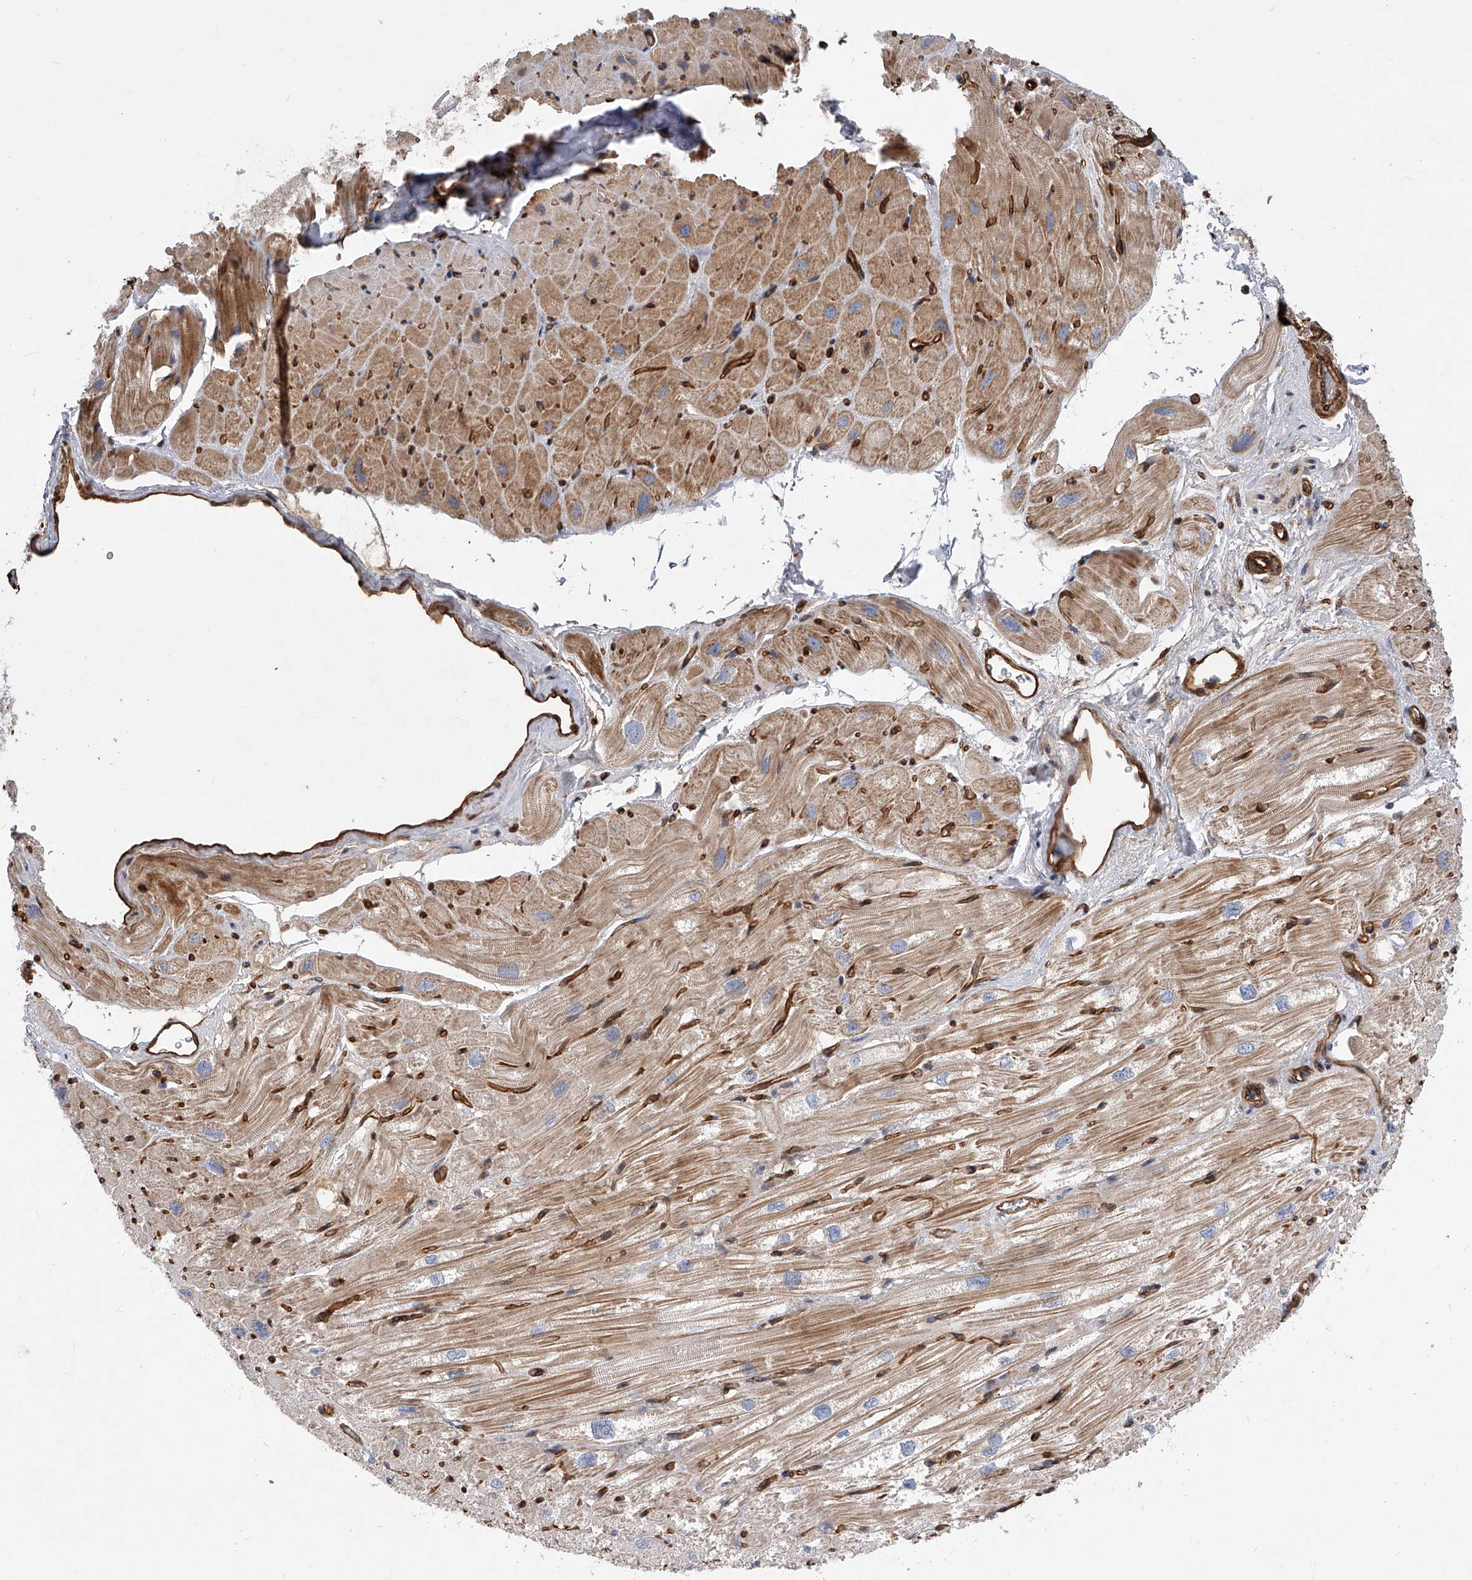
{"staining": {"intensity": "moderate", "quantity": ">75%", "location": "cytoplasmic/membranous"}, "tissue": "heart muscle", "cell_type": "Cardiomyocytes", "image_type": "normal", "snomed": [{"axis": "morphology", "description": "Normal tissue, NOS"}, {"axis": "topography", "description": "Heart"}], "caption": "Moderate cytoplasmic/membranous expression for a protein is identified in about >75% of cardiomyocytes of unremarkable heart muscle using immunohistochemistry.", "gene": "PDSS2", "patient": {"sex": "male", "age": 50}}